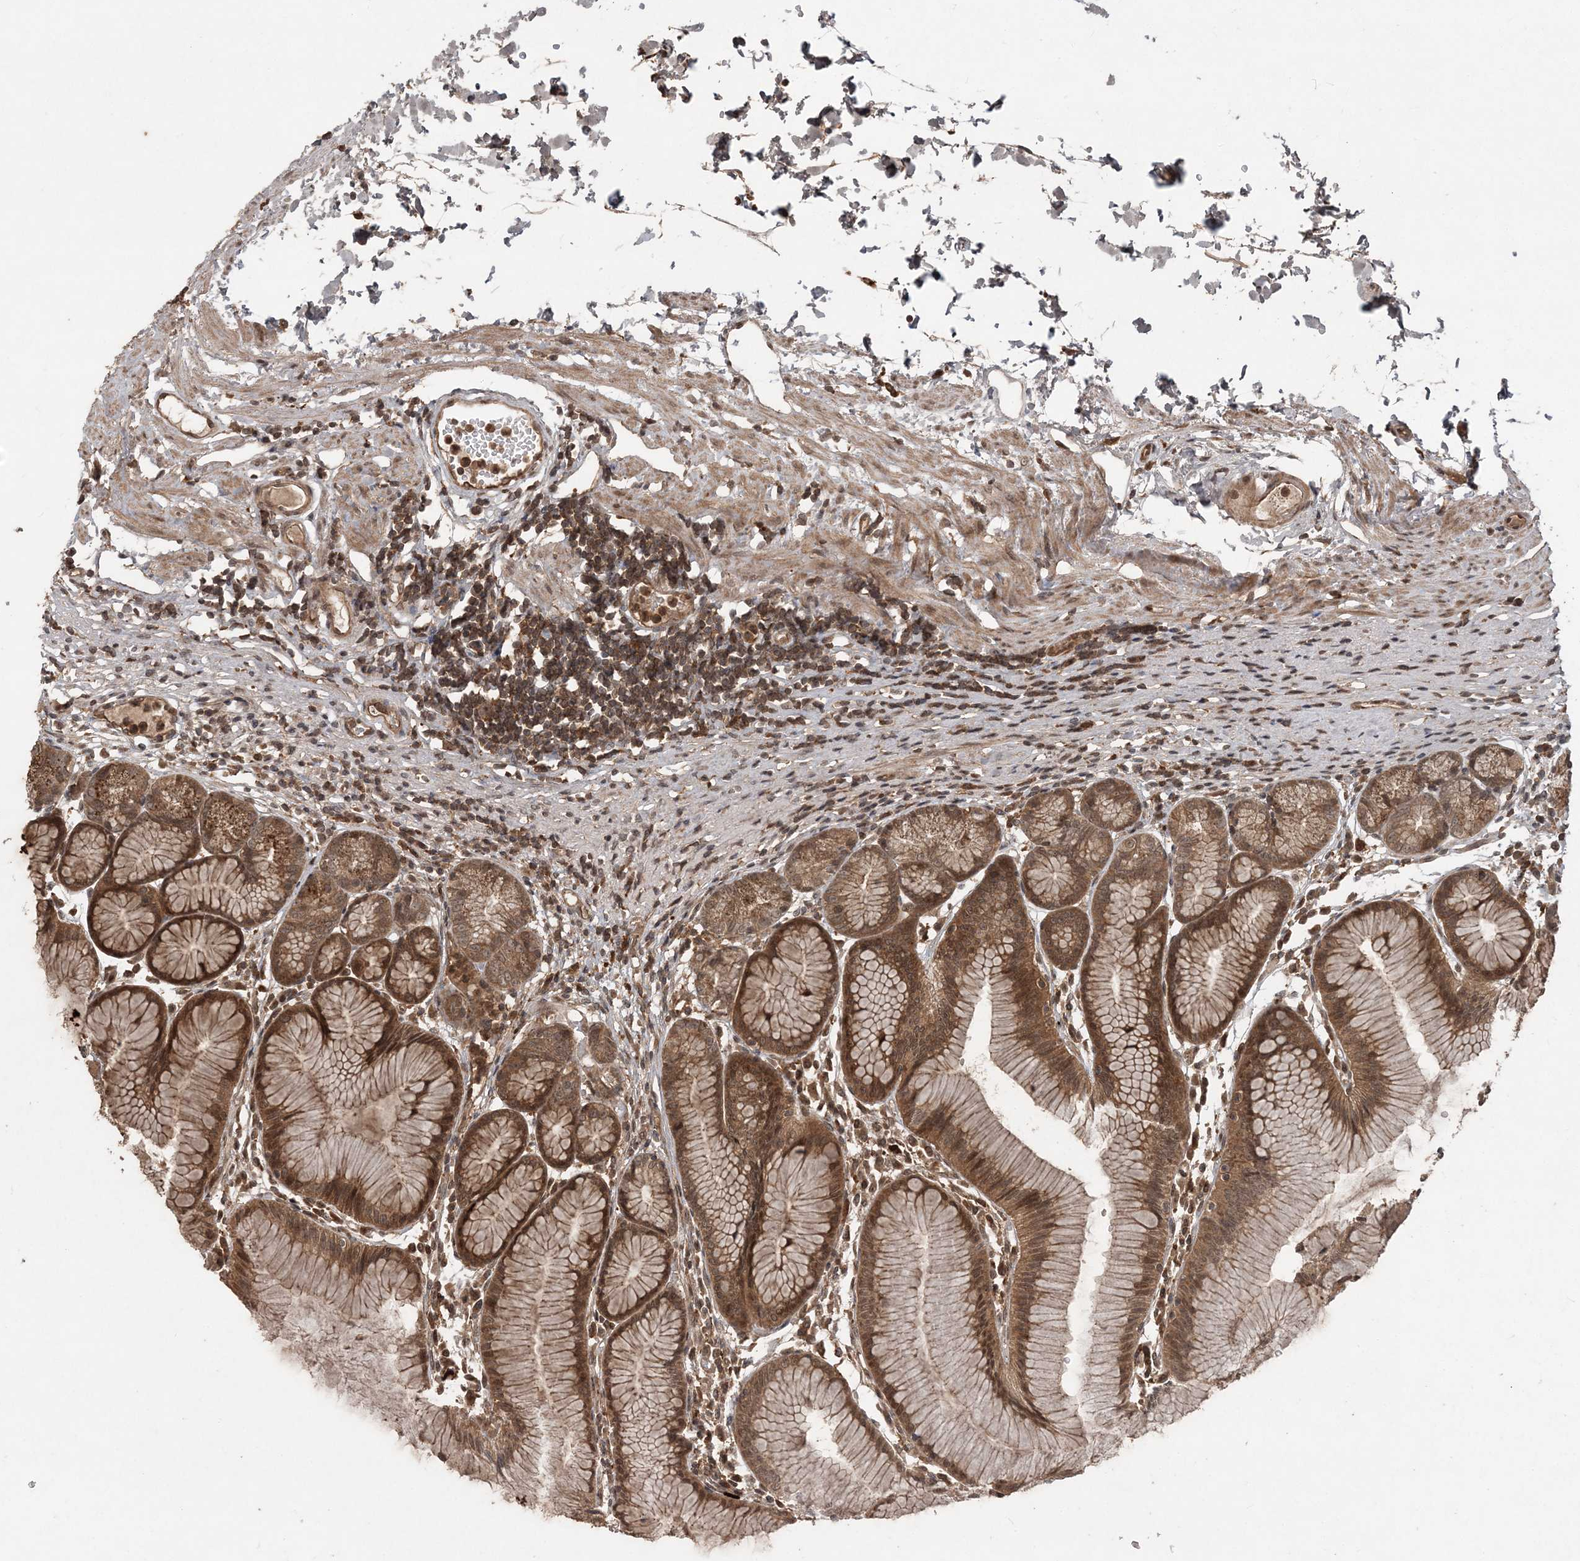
{"staining": {"intensity": "strong", "quantity": ">75%", "location": "cytoplasmic/membranous,nuclear"}, "tissue": "stomach", "cell_type": "Glandular cells", "image_type": "normal", "snomed": [{"axis": "morphology", "description": "Normal tissue, NOS"}, {"axis": "topography", "description": "Stomach"}], "caption": "Immunohistochemical staining of normal stomach demonstrates high levels of strong cytoplasmic/membranous,nuclear staining in approximately >75% of glandular cells.", "gene": "LACC1", "patient": {"sex": "female", "age": 57}}